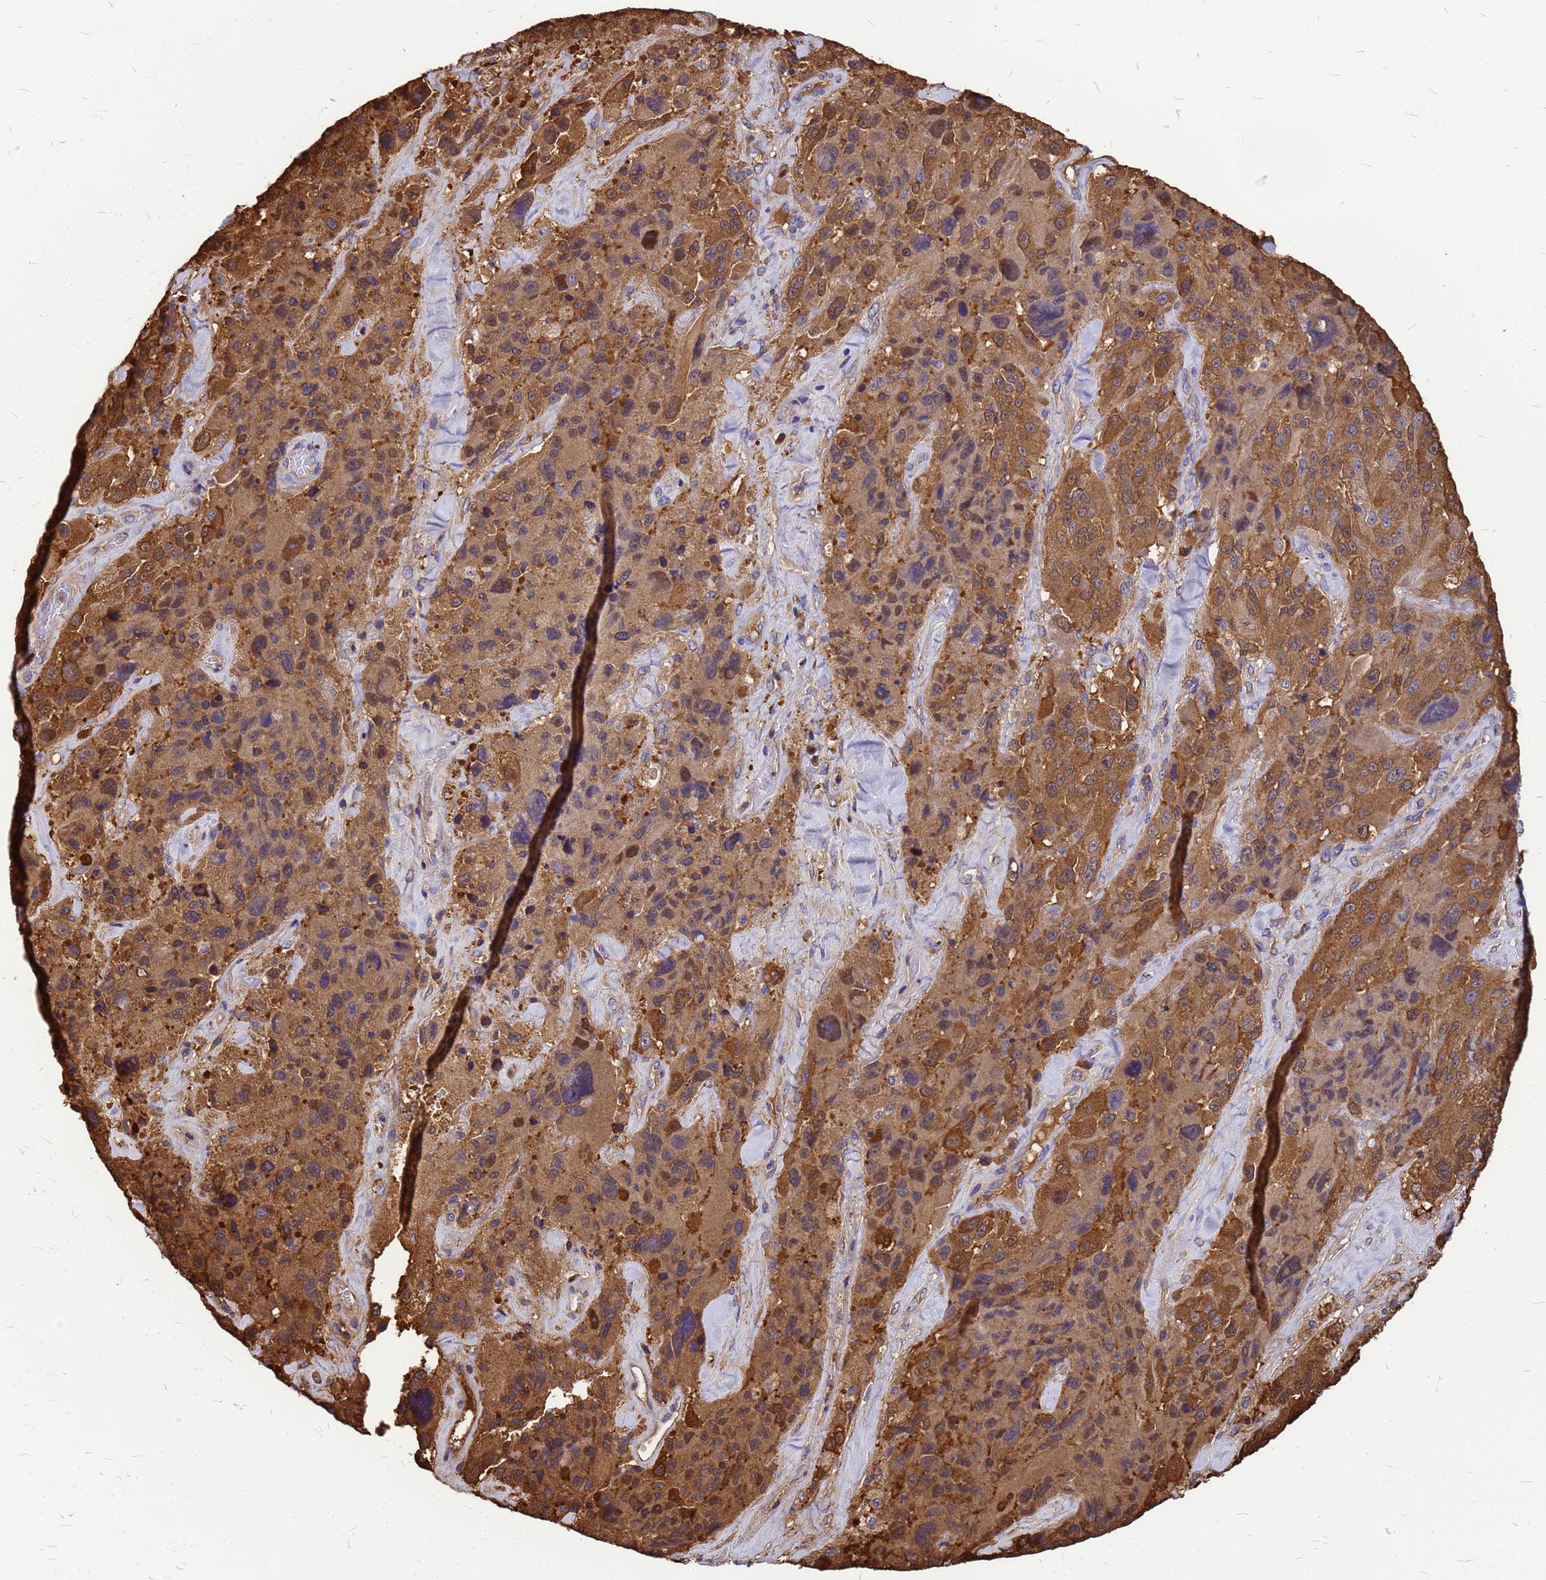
{"staining": {"intensity": "moderate", "quantity": ">75%", "location": "cytoplasmic/membranous"}, "tissue": "melanoma", "cell_type": "Tumor cells", "image_type": "cancer", "snomed": [{"axis": "morphology", "description": "Malignant melanoma, Metastatic site"}, {"axis": "topography", "description": "Lymph node"}], "caption": "Immunohistochemistry micrograph of human melanoma stained for a protein (brown), which exhibits medium levels of moderate cytoplasmic/membranous staining in about >75% of tumor cells.", "gene": "GID4", "patient": {"sex": "male", "age": 62}}